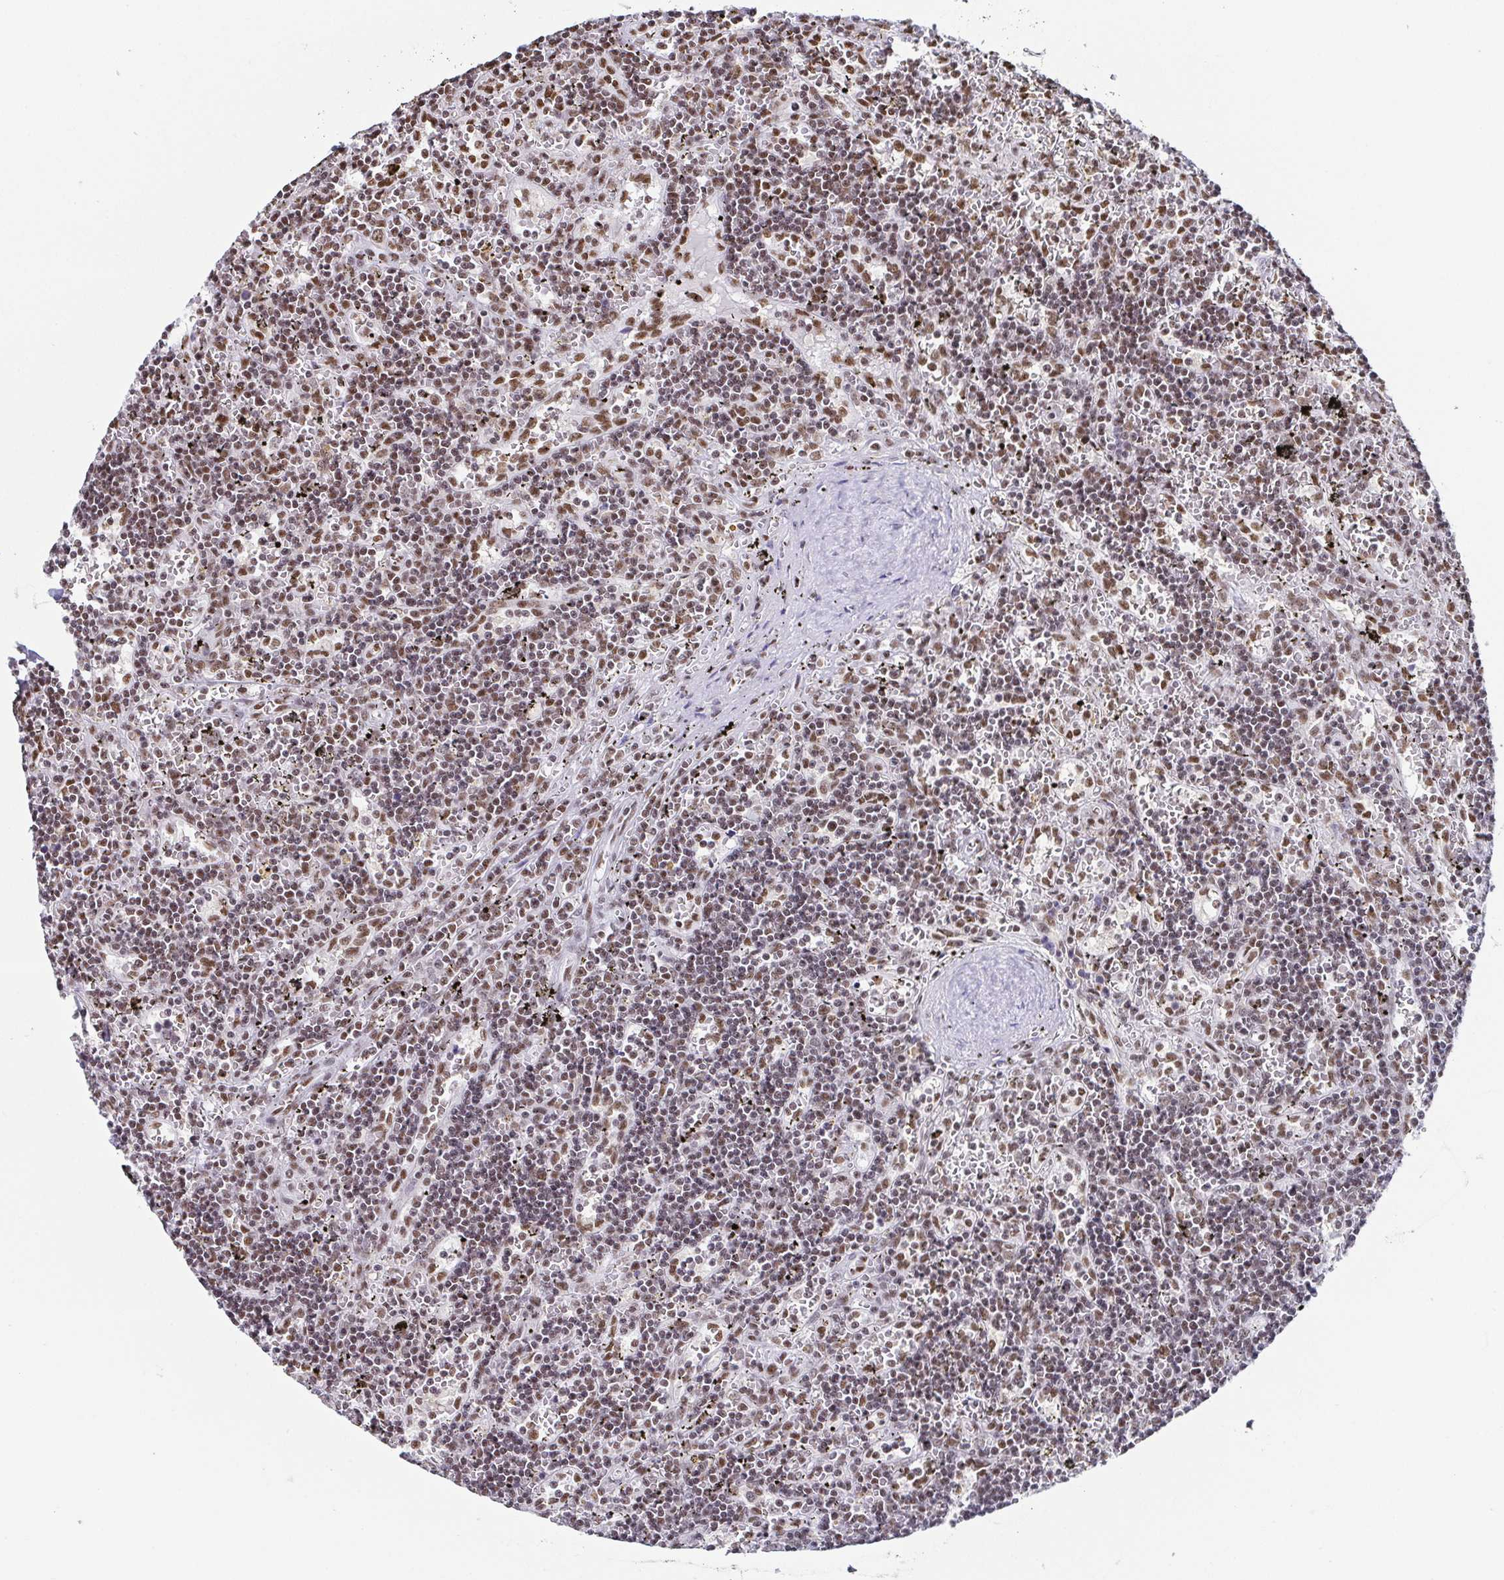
{"staining": {"intensity": "weak", "quantity": "25%-75%", "location": "nuclear"}, "tissue": "lymphoma", "cell_type": "Tumor cells", "image_type": "cancer", "snomed": [{"axis": "morphology", "description": "Malignant lymphoma, non-Hodgkin's type, Low grade"}, {"axis": "topography", "description": "Spleen"}], "caption": "IHC (DAB) staining of human lymphoma shows weak nuclear protein staining in about 25%-75% of tumor cells.", "gene": "EWSR1", "patient": {"sex": "male", "age": 60}}